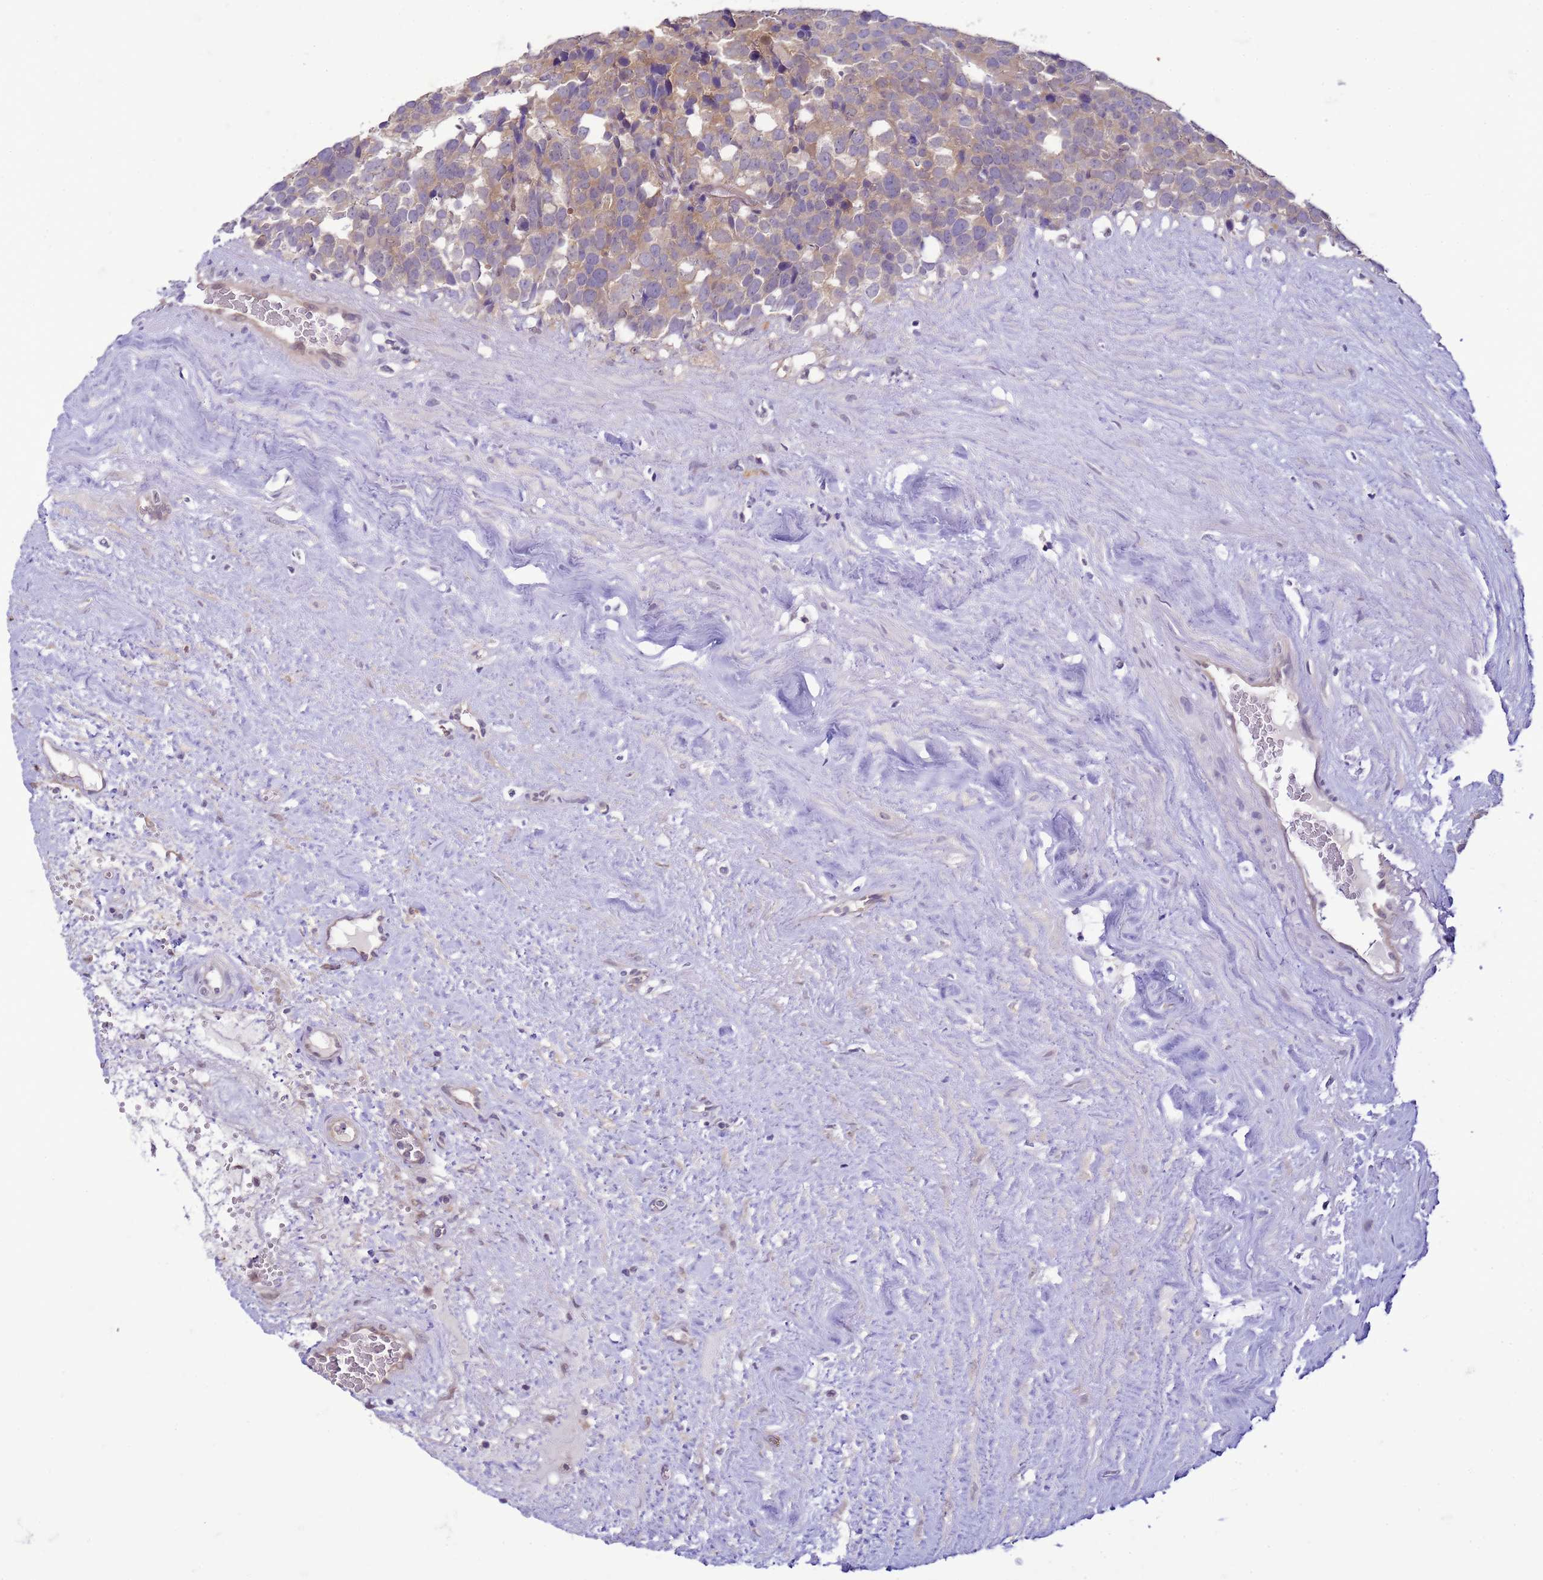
{"staining": {"intensity": "weak", "quantity": "25%-75%", "location": "cytoplasmic/membranous"}, "tissue": "testis cancer", "cell_type": "Tumor cells", "image_type": "cancer", "snomed": [{"axis": "morphology", "description": "Seminoma, NOS"}, {"axis": "topography", "description": "Testis"}], "caption": "High-power microscopy captured an immunohistochemistry micrograph of testis cancer (seminoma), revealing weak cytoplasmic/membranous expression in about 25%-75% of tumor cells.", "gene": "DDI2", "patient": {"sex": "male", "age": 71}}